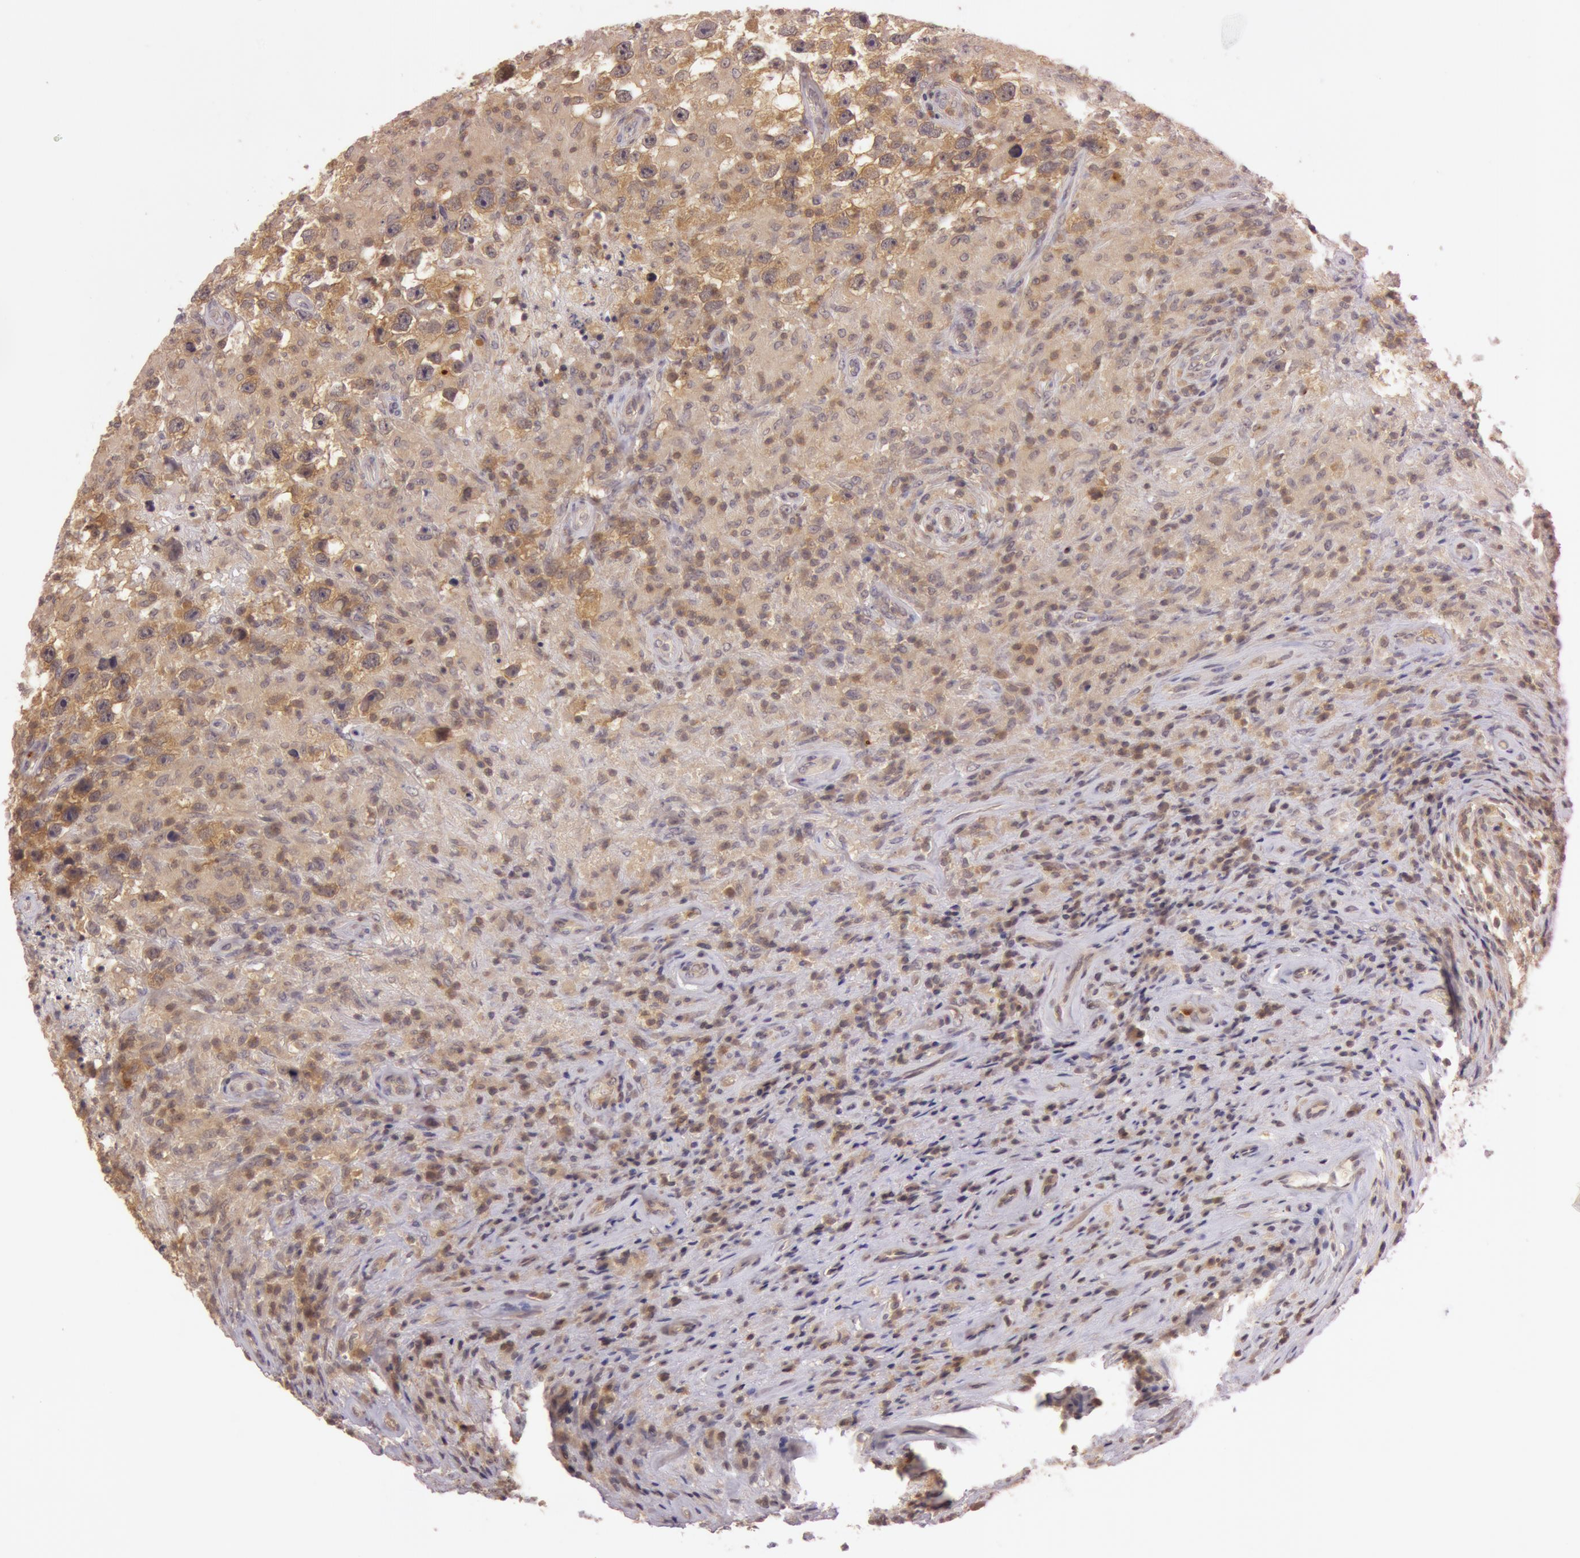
{"staining": {"intensity": "weak", "quantity": ">75%", "location": "cytoplasmic/membranous"}, "tissue": "testis cancer", "cell_type": "Tumor cells", "image_type": "cancer", "snomed": [{"axis": "morphology", "description": "Seminoma, NOS"}, {"axis": "topography", "description": "Testis"}], "caption": "Seminoma (testis) tissue exhibits weak cytoplasmic/membranous staining in approximately >75% of tumor cells", "gene": "ATG2B", "patient": {"sex": "male", "age": 34}}